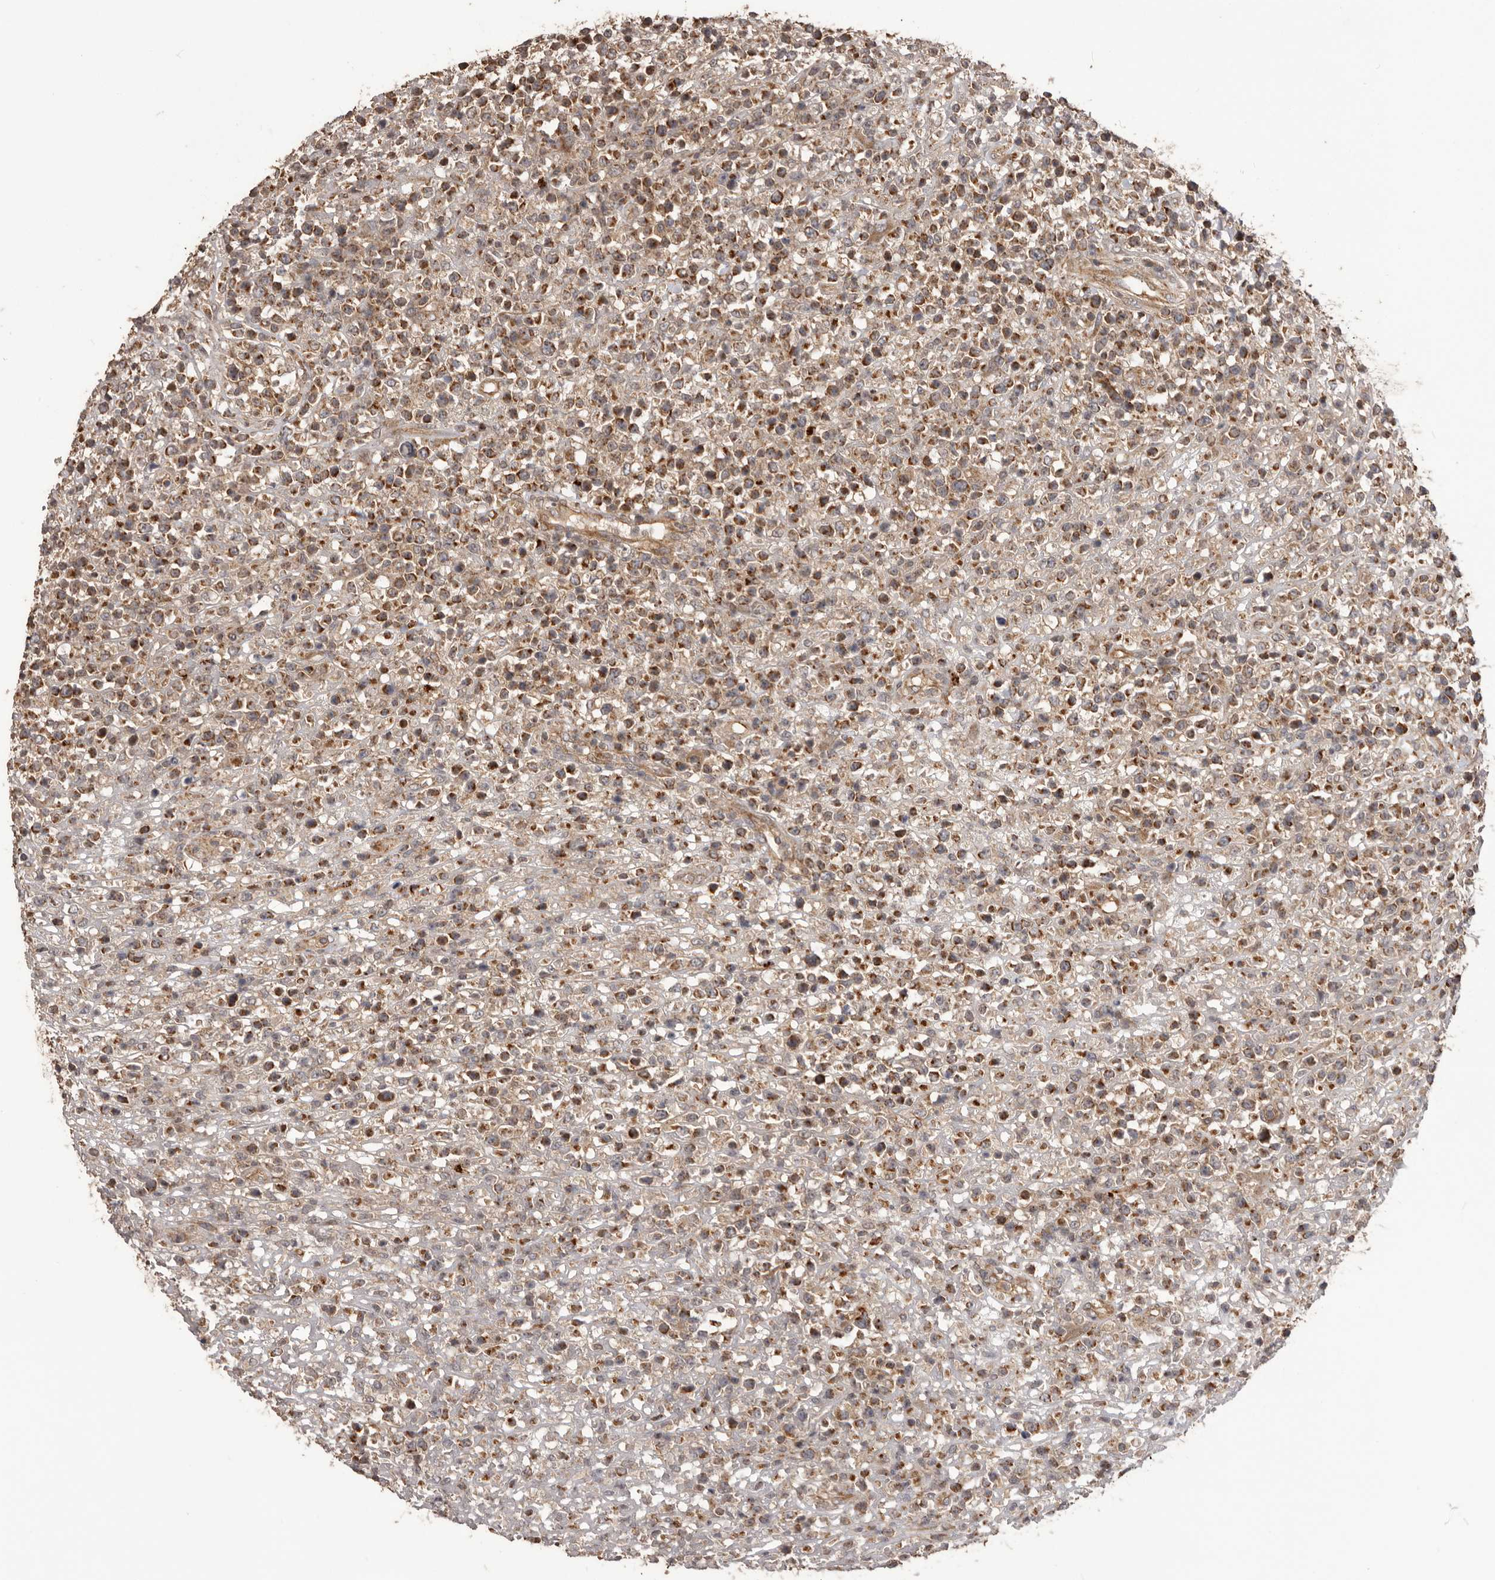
{"staining": {"intensity": "moderate", "quantity": ">75%", "location": "cytoplasmic/membranous"}, "tissue": "lymphoma", "cell_type": "Tumor cells", "image_type": "cancer", "snomed": [{"axis": "morphology", "description": "Malignant lymphoma, non-Hodgkin's type, High grade"}, {"axis": "topography", "description": "Colon"}], "caption": "Human high-grade malignant lymphoma, non-Hodgkin's type stained with a brown dye demonstrates moderate cytoplasmic/membranous positive staining in about >75% of tumor cells.", "gene": "QRSL1", "patient": {"sex": "female", "age": 53}}